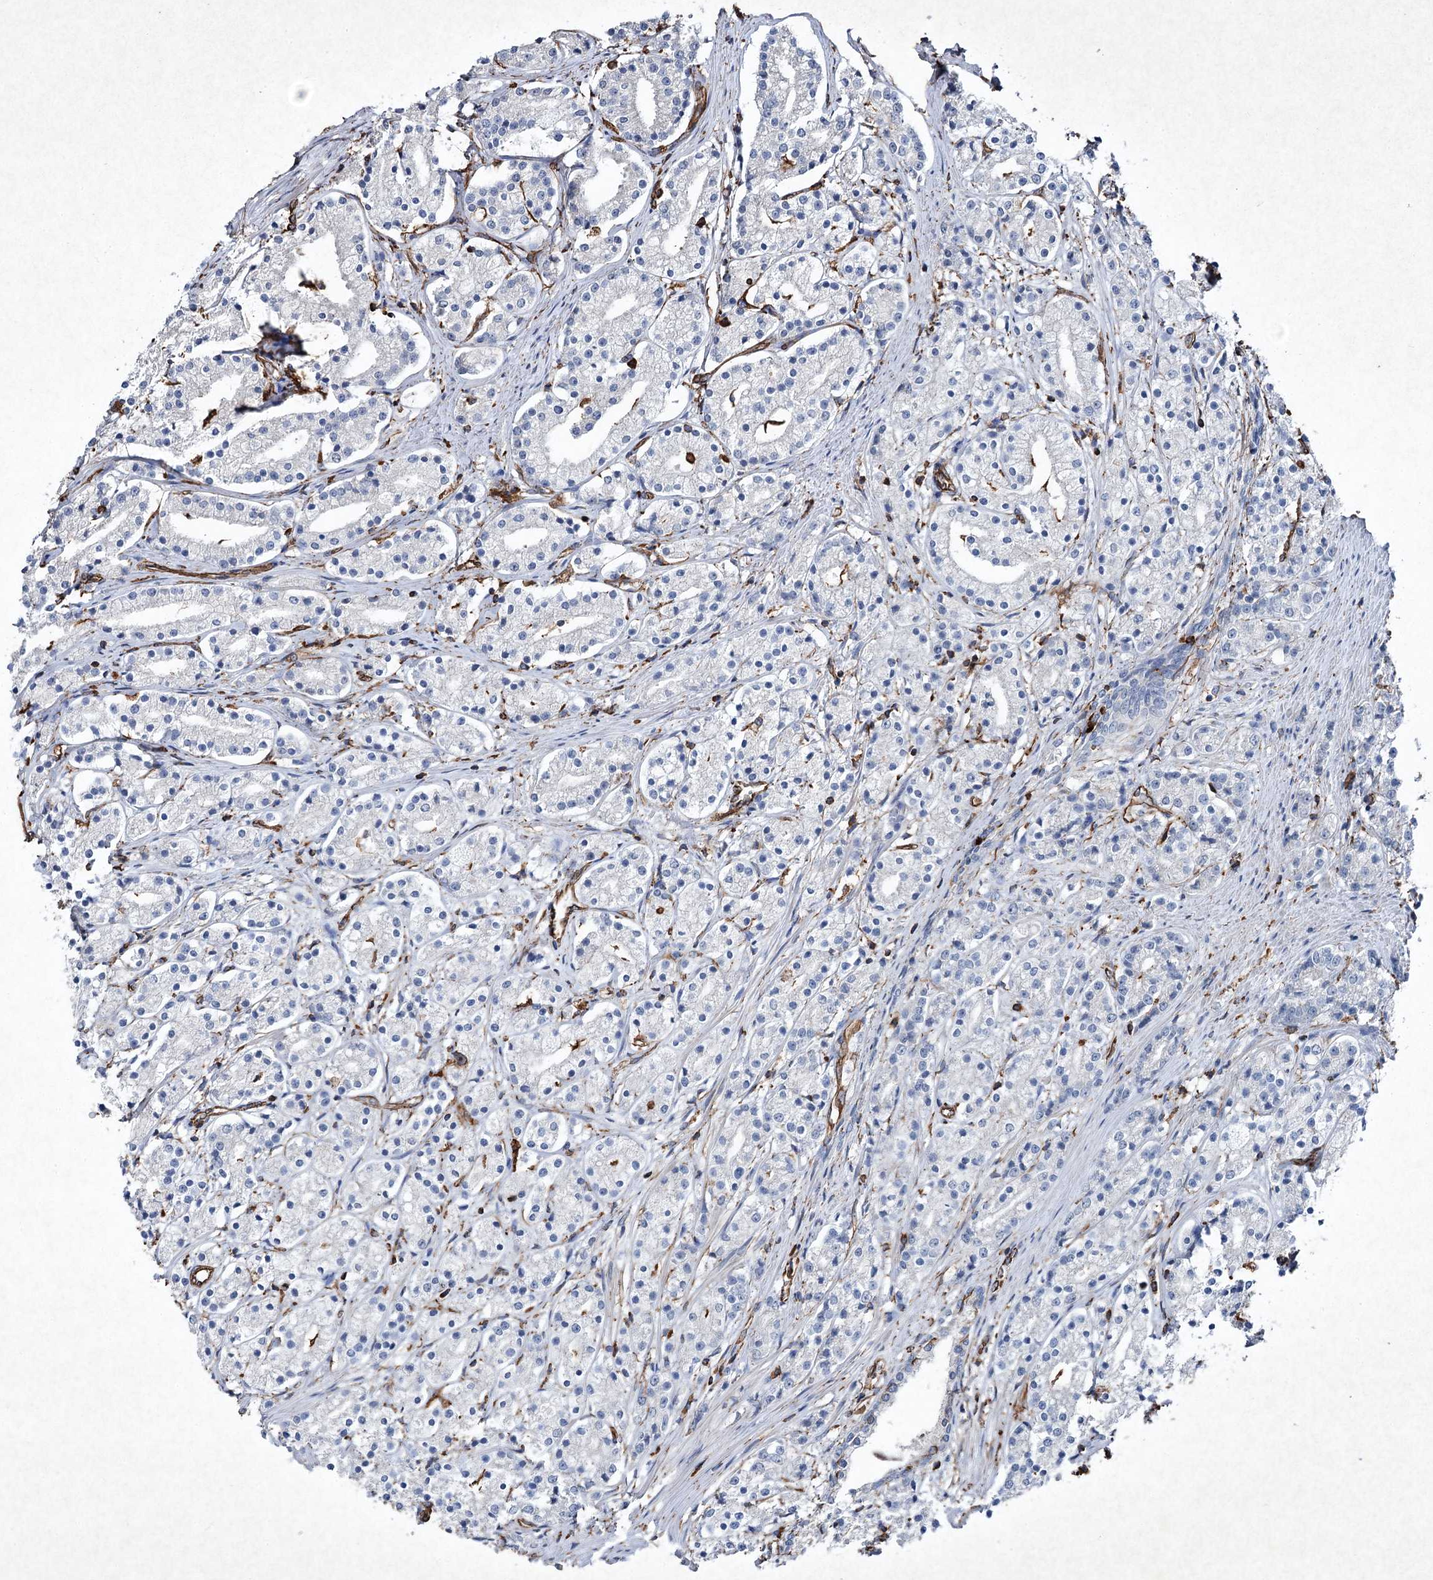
{"staining": {"intensity": "negative", "quantity": "none", "location": "none"}, "tissue": "prostate cancer", "cell_type": "Tumor cells", "image_type": "cancer", "snomed": [{"axis": "morphology", "description": "Adenocarcinoma, High grade"}, {"axis": "topography", "description": "Prostate"}], "caption": "Tumor cells are negative for brown protein staining in high-grade adenocarcinoma (prostate).", "gene": "CLEC4M", "patient": {"sex": "male", "age": 69}}